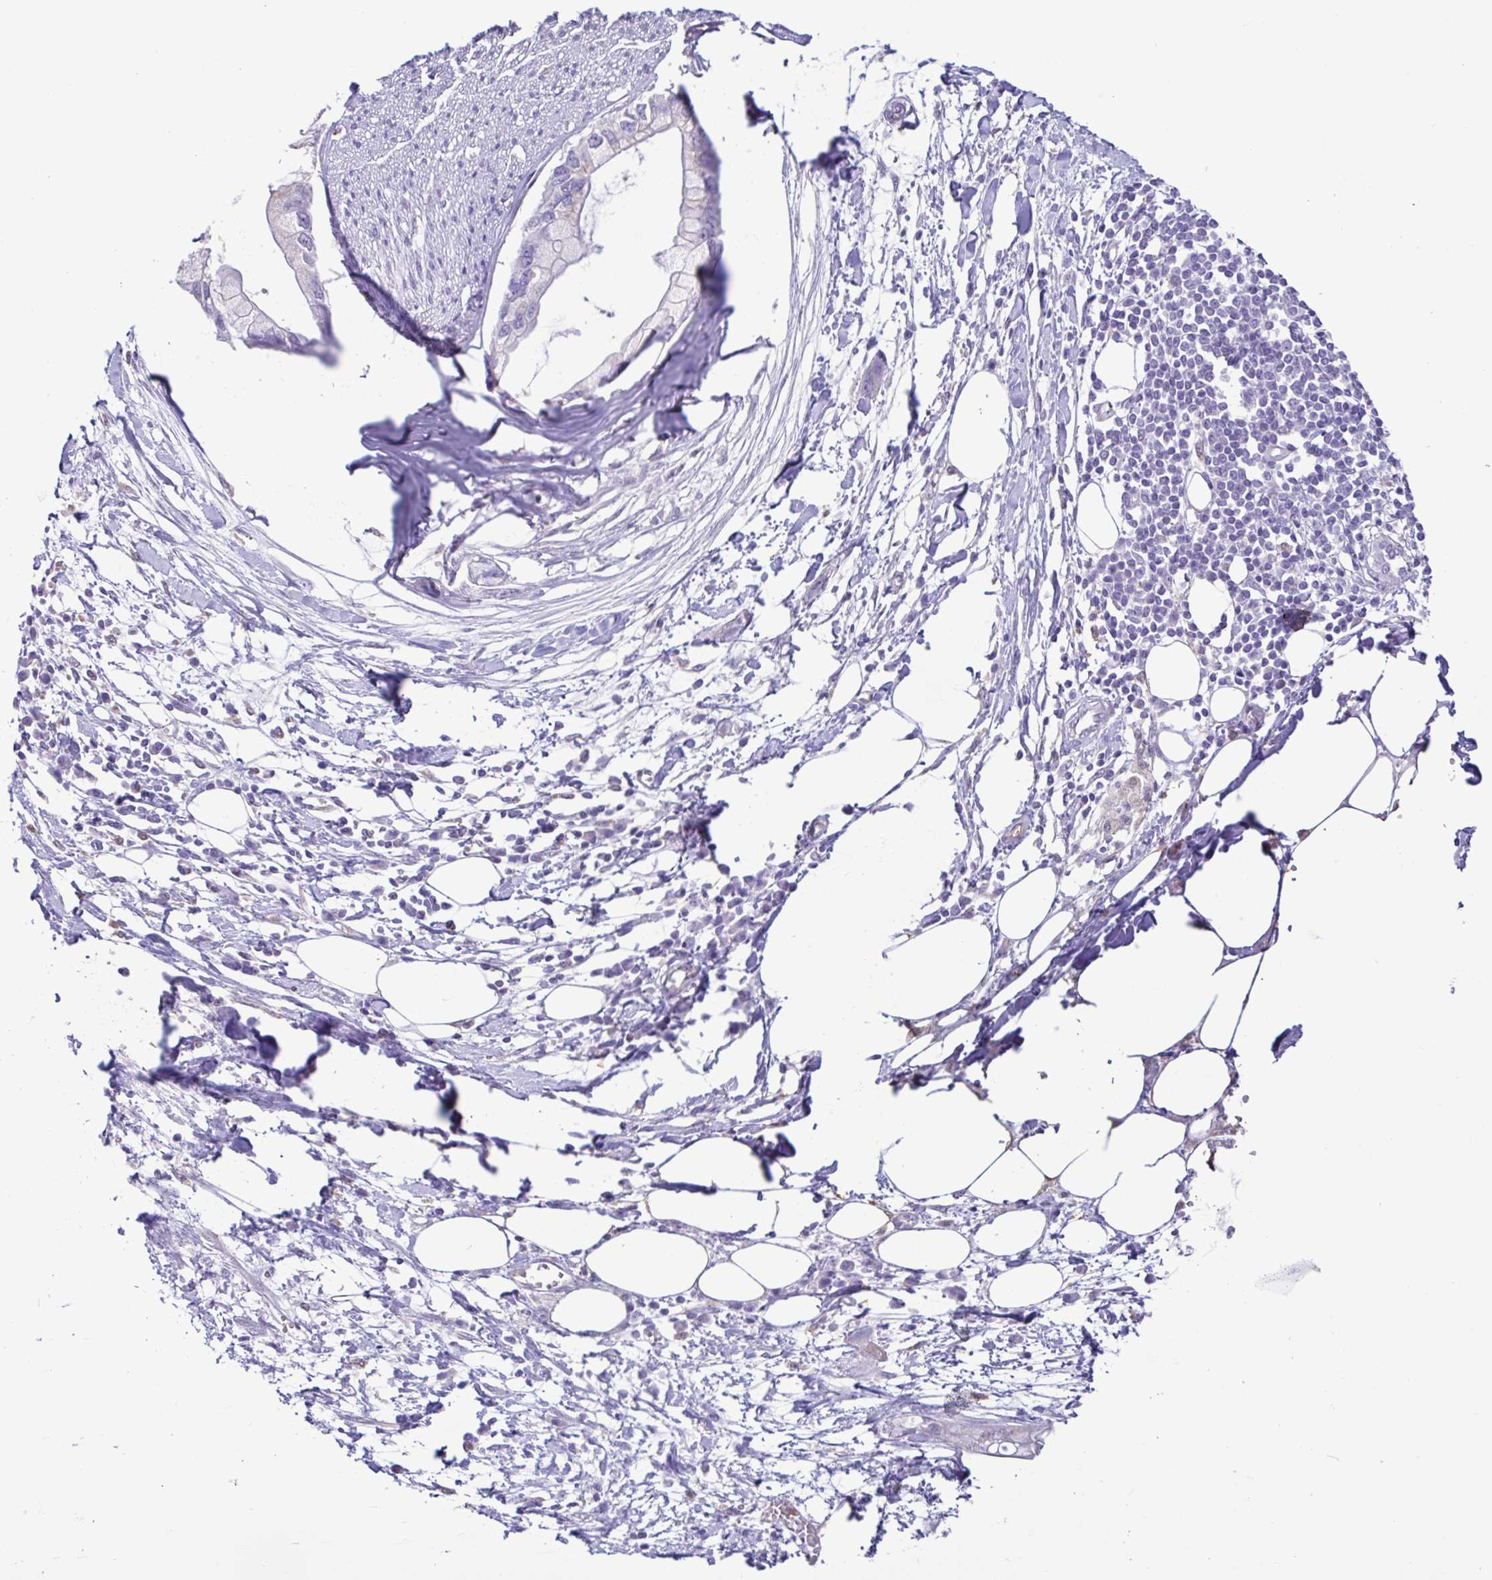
{"staining": {"intensity": "negative", "quantity": "none", "location": "none"}, "tissue": "pancreatic cancer", "cell_type": "Tumor cells", "image_type": "cancer", "snomed": [{"axis": "morphology", "description": "Adenocarcinoma, NOS"}, {"axis": "topography", "description": "Pancreas"}], "caption": "Immunohistochemistry (IHC) of human pancreatic cancer reveals no expression in tumor cells.", "gene": "CBY2", "patient": {"sex": "female", "age": 73}}